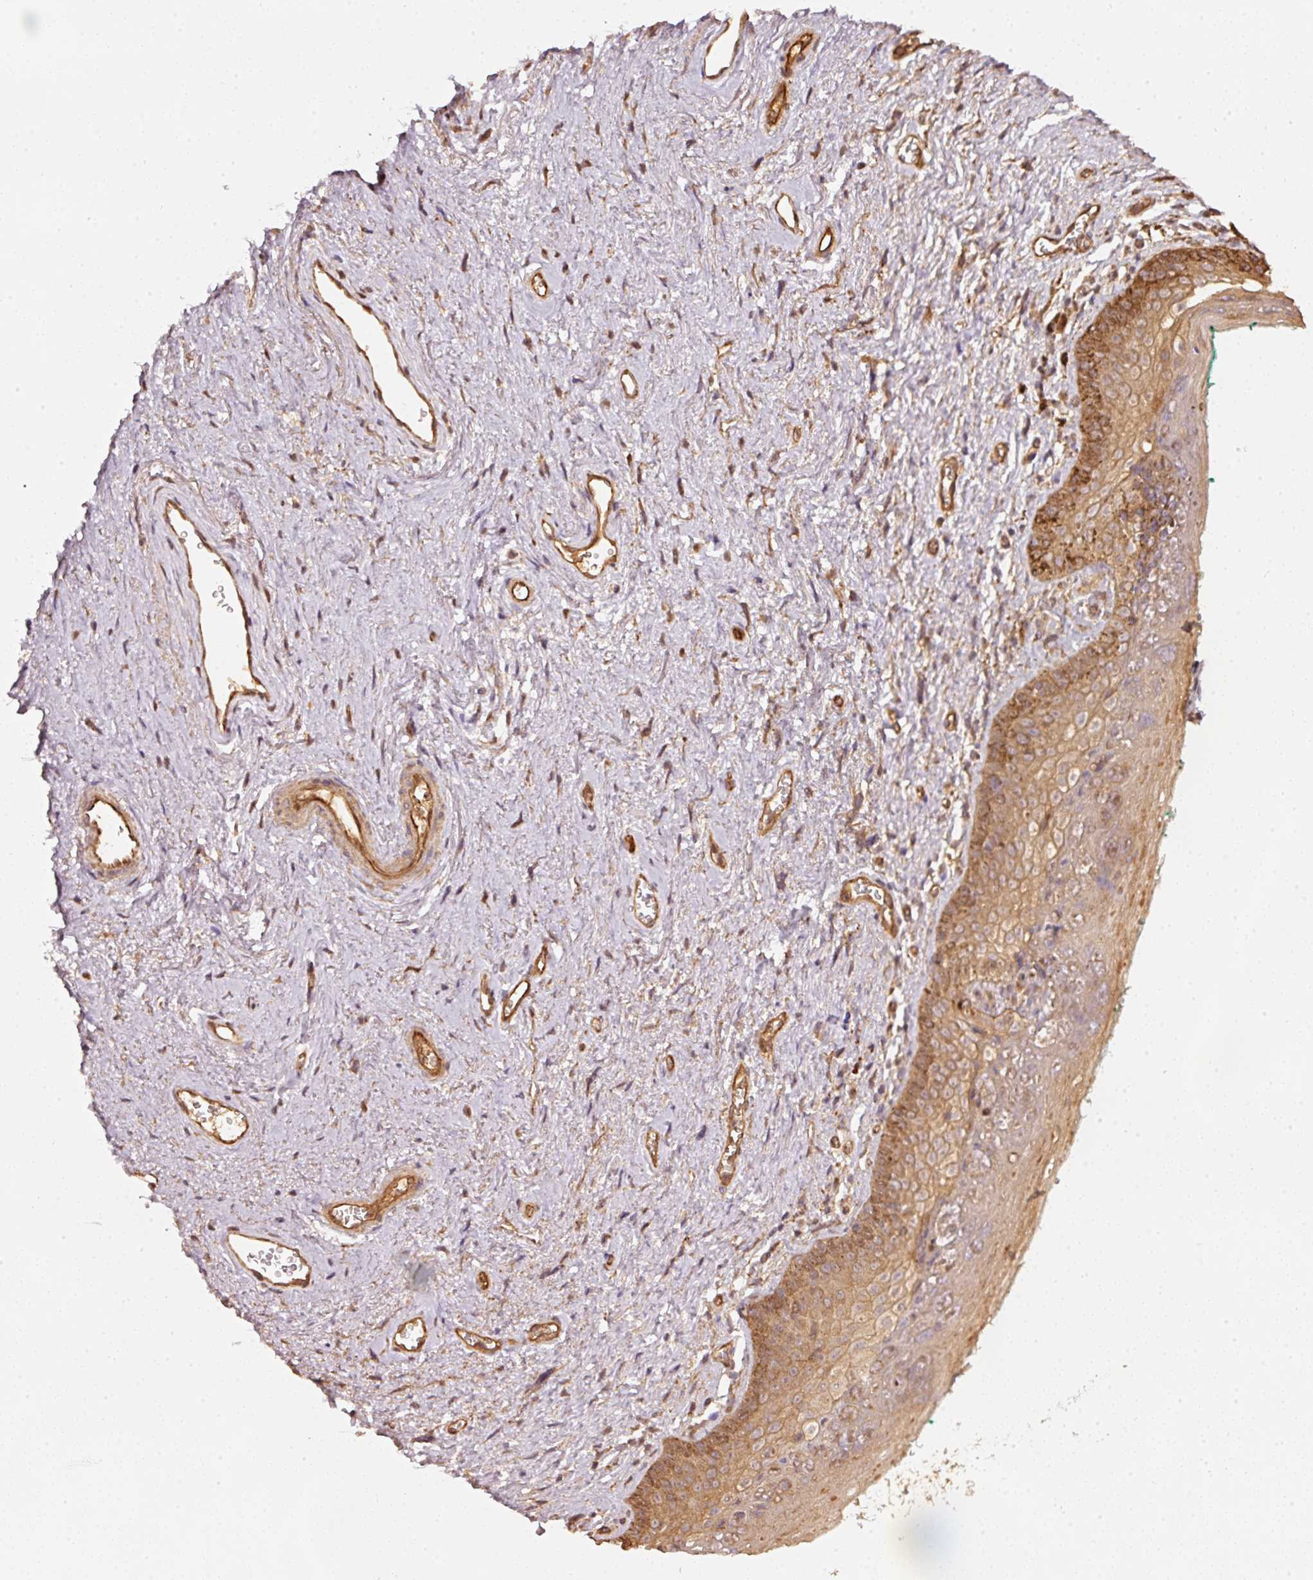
{"staining": {"intensity": "moderate", "quantity": ">75%", "location": "cytoplasmic/membranous"}, "tissue": "vagina", "cell_type": "Squamous epithelial cells", "image_type": "normal", "snomed": [{"axis": "morphology", "description": "Normal tissue, NOS"}, {"axis": "topography", "description": "Vulva"}, {"axis": "topography", "description": "Vagina"}, {"axis": "topography", "description": "Peripheral nerve tissue"}], "caption": "An IHC histopathology image of unremarkable tissue is shown. Protein staining in brown shows moderate cytoplasmic/membranous positivity in vagina within squamous epithelial cells.", "gene": "STAU1", "patient": {"sex": "female", "age": 66}}